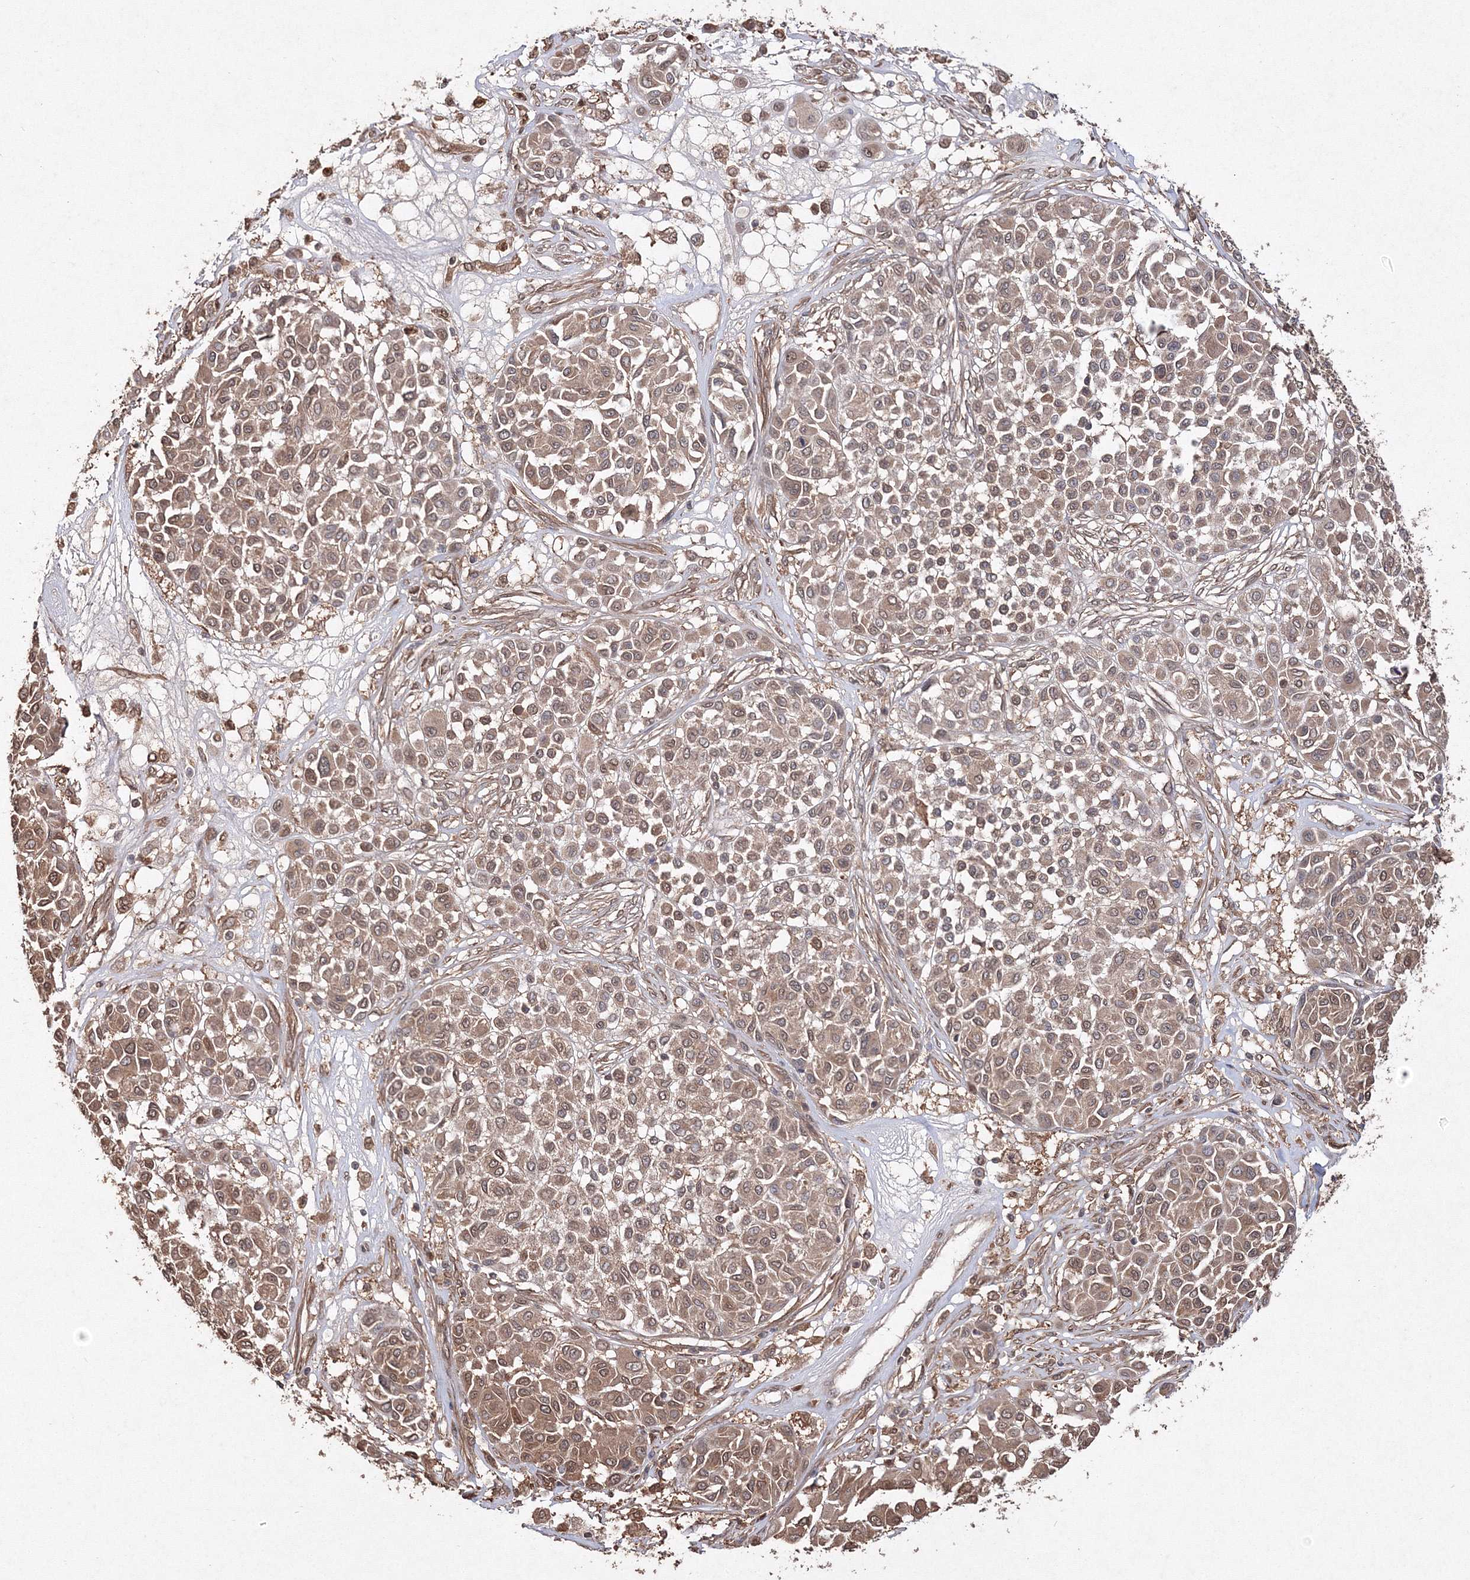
{"staining": {"intensity": "moderate", "quantity": ">75%", "location": "cytoplasmic/membranous,nuclear"}, "tissue": "melanoma", "cell_type": "Tumor cells", "image_type": "cancer", "snomed": [{"axis": "morphology", "description": "Malignant melanoma, Metastatic site"}, {"axis": "topography", "description": "Soft tissue"}], "caption": "This is a histology image of immunohistochemistry staining of melanoma, which shows moderate expression in the cytoplasmic/membranous and nuclear of tumor cells.", "gene": "S100A11", "patient": {"sex": "male", "age": 41}}